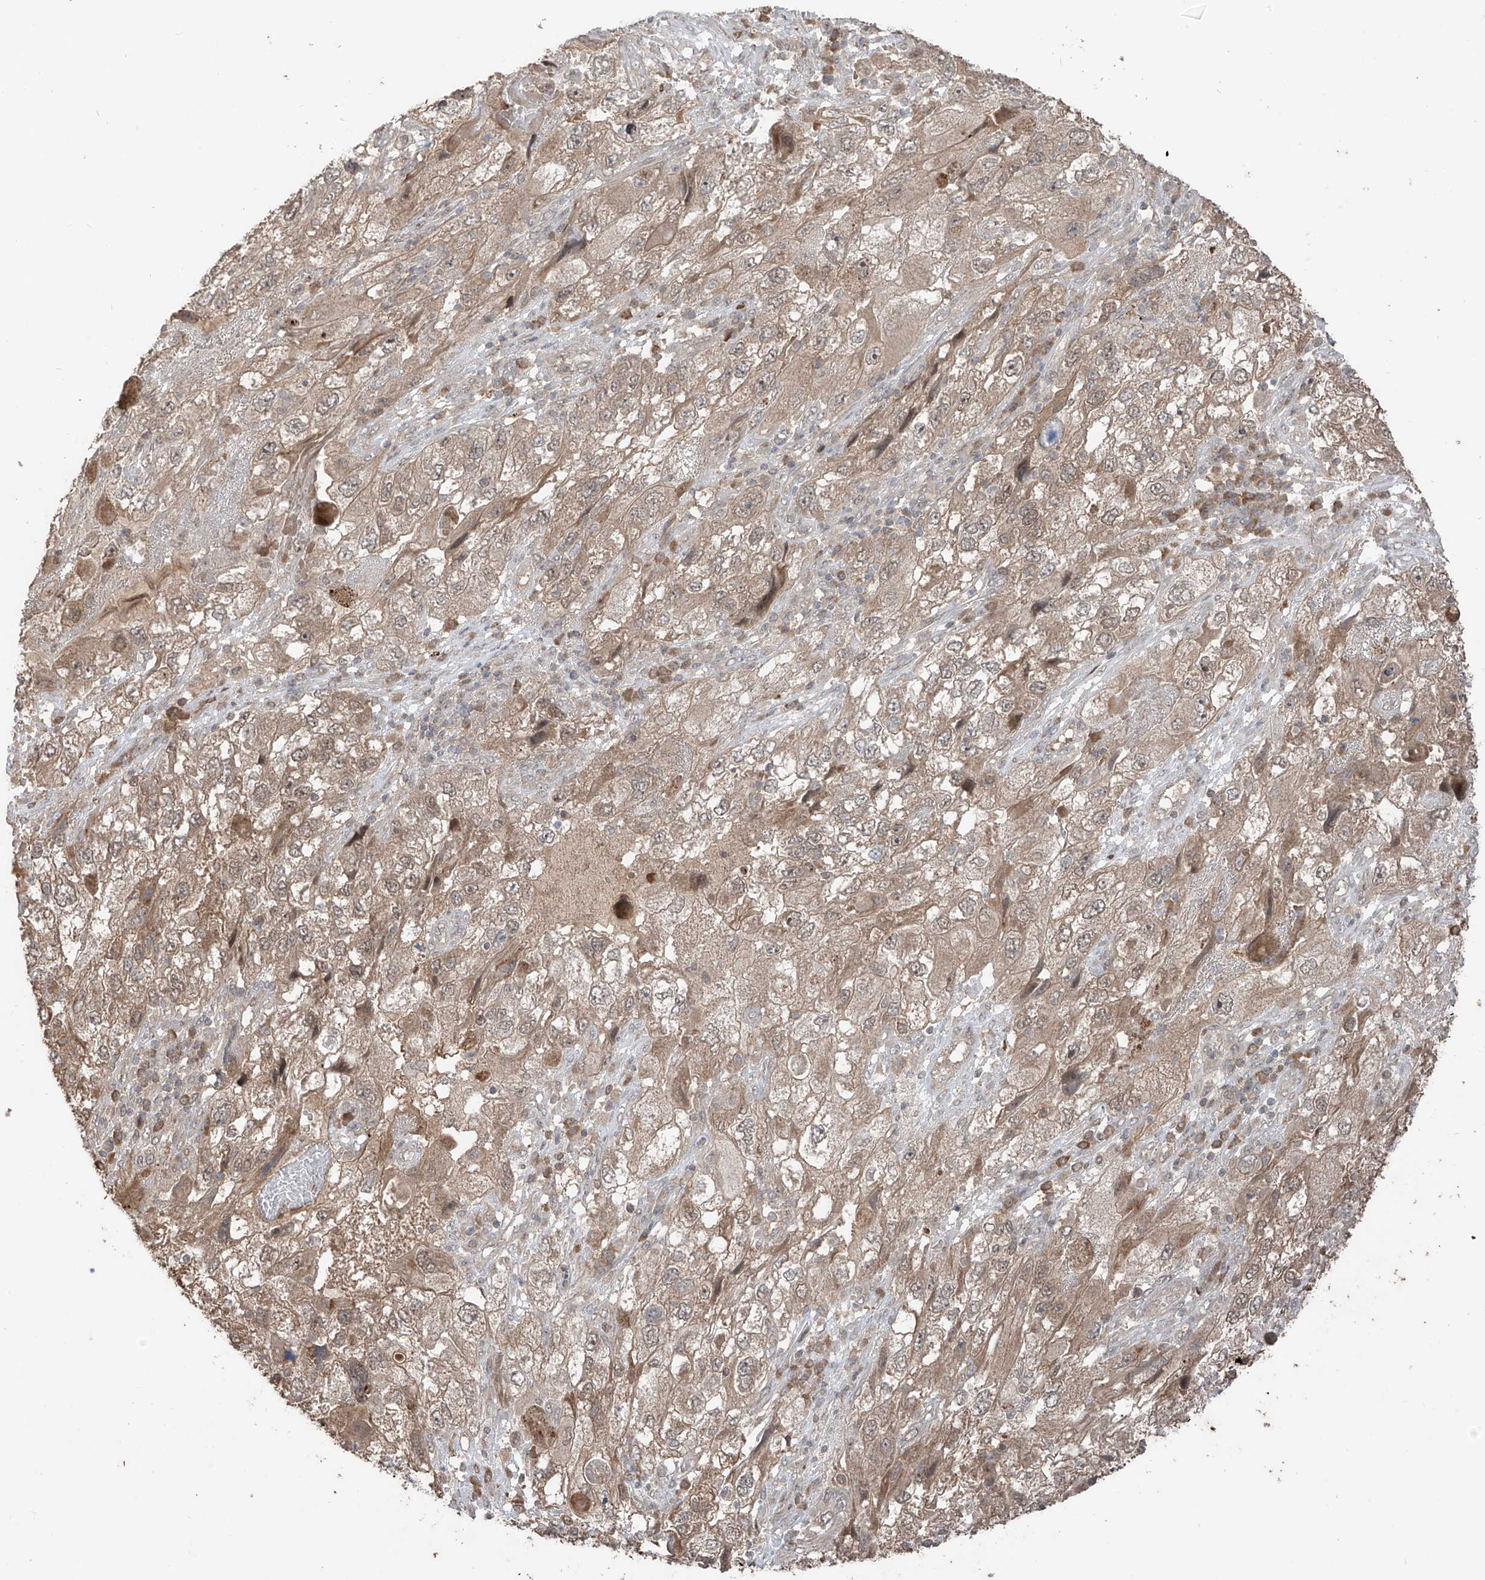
{"staining": {"intensity": "weak", "quantity": ">75%", "location": "cytoplasmic/membranous"}, "tissue": "endometrial cancer", "cell_type": "Tumor cells", "image_type": "cancer", "snomed": [{"axis": "morphology", "description": "Adenocarcinoma, NOS"}, {"axis": "topography", "description": "Endometrium"}], "caption": "Weak cytoplasmic/membranous staining is present in about >75% of tumor cells in endometrial cancer (adenocarcinoma). (IHC, brightfield microscopy, high magnification).", "gene": "COLGALT2", "patient": {"sex": "female", "age": 49}}